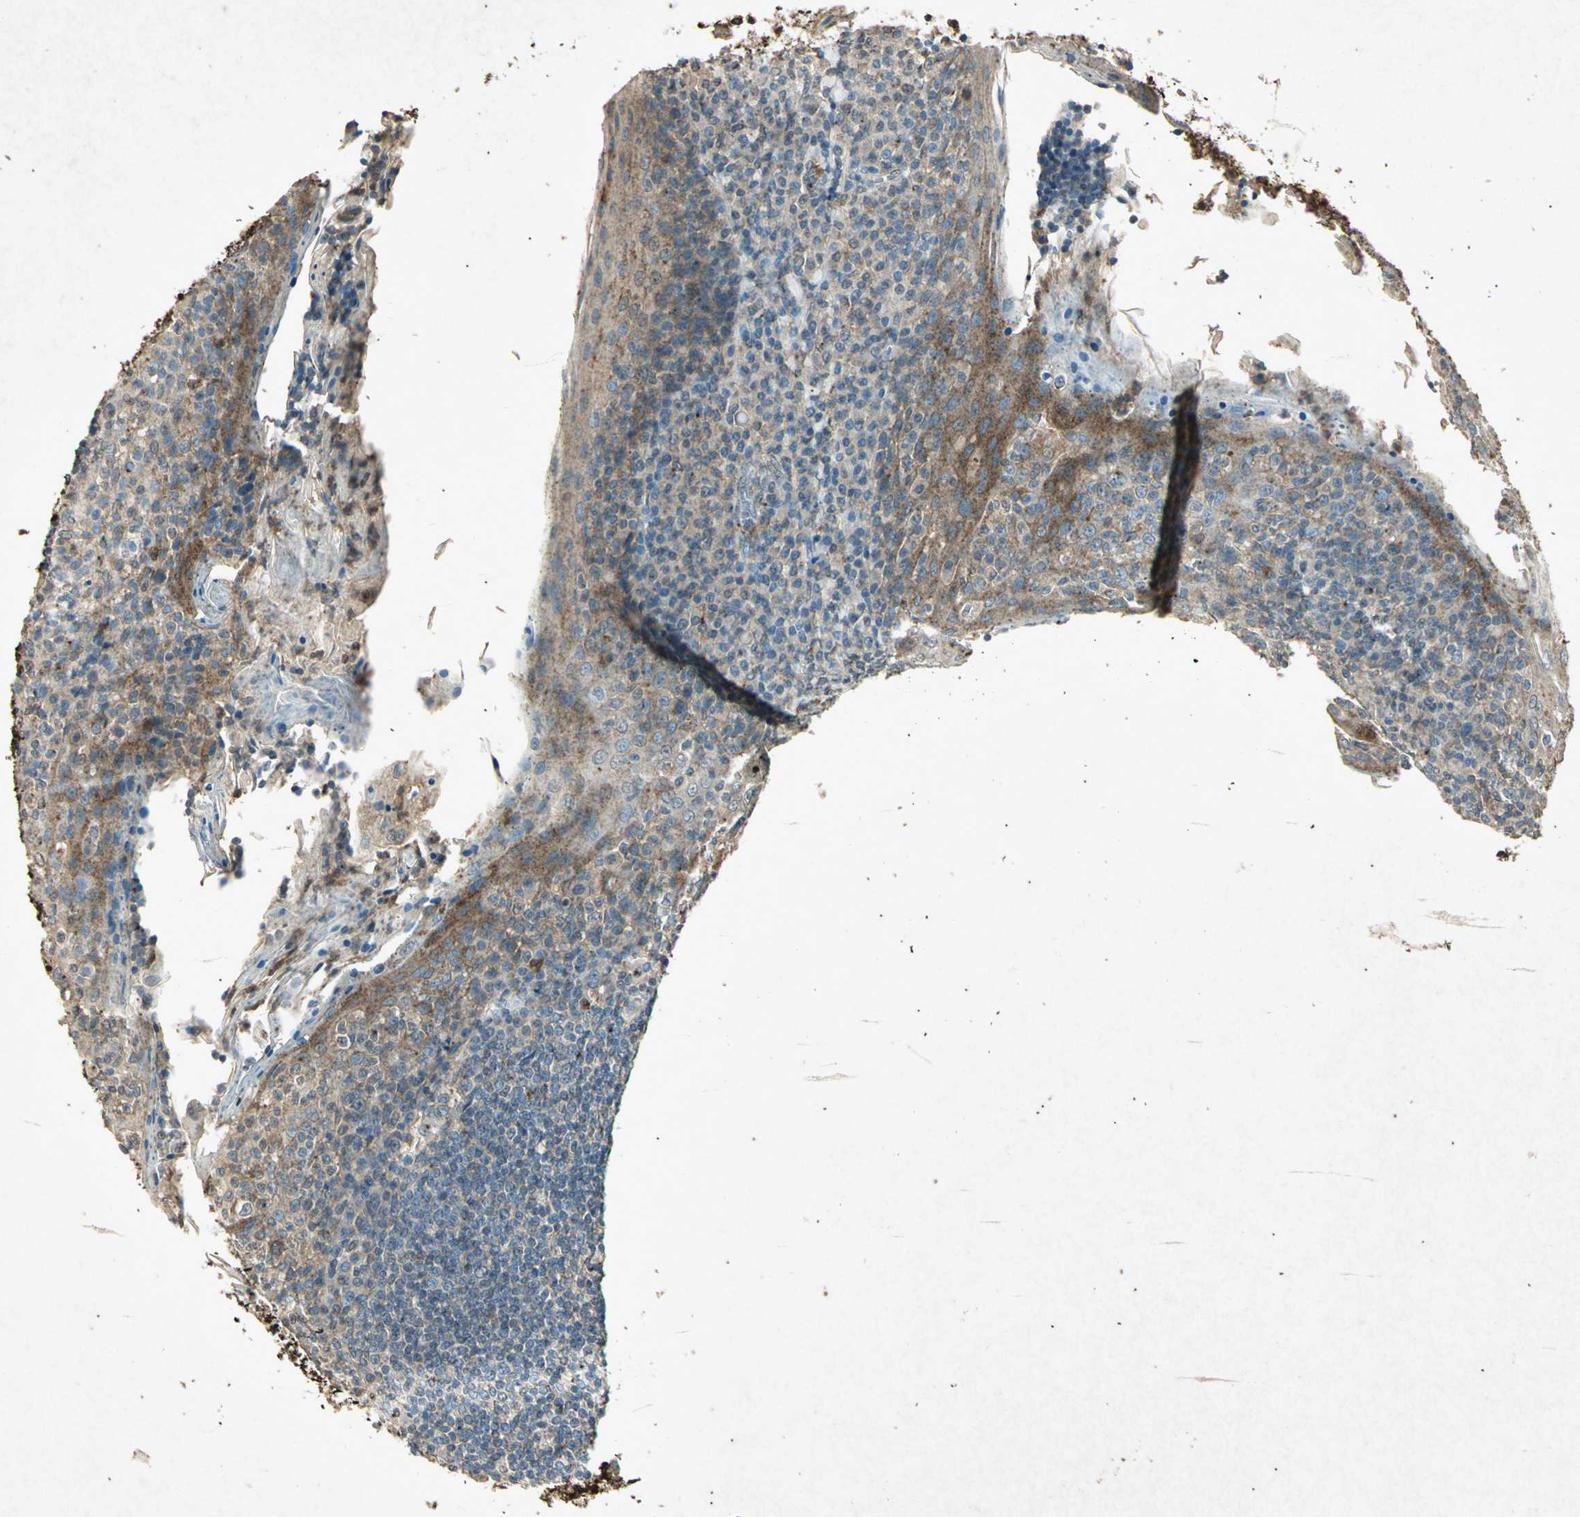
{"staining": {"intensity": "negative", "quantity": "none", "location": "none"}, "tissue": "tonsil", "cell_type": "Germinal center cells", "image_type": "normal", "snomed": [{"axis": "morphology", "description": "Normal tissue, NOS"}, {"axis": "topography", "description": "Tonsil"}], "caption": "This photomicrograph is of benign tonsil stained with immunohistochemistry (IHC) to label a protein in brown with the nuclei are counter-stained blue. There is no positivity in germinal center cells.", "gene": "PSEN1", "patient": {"sex": "male", "age": 31}}